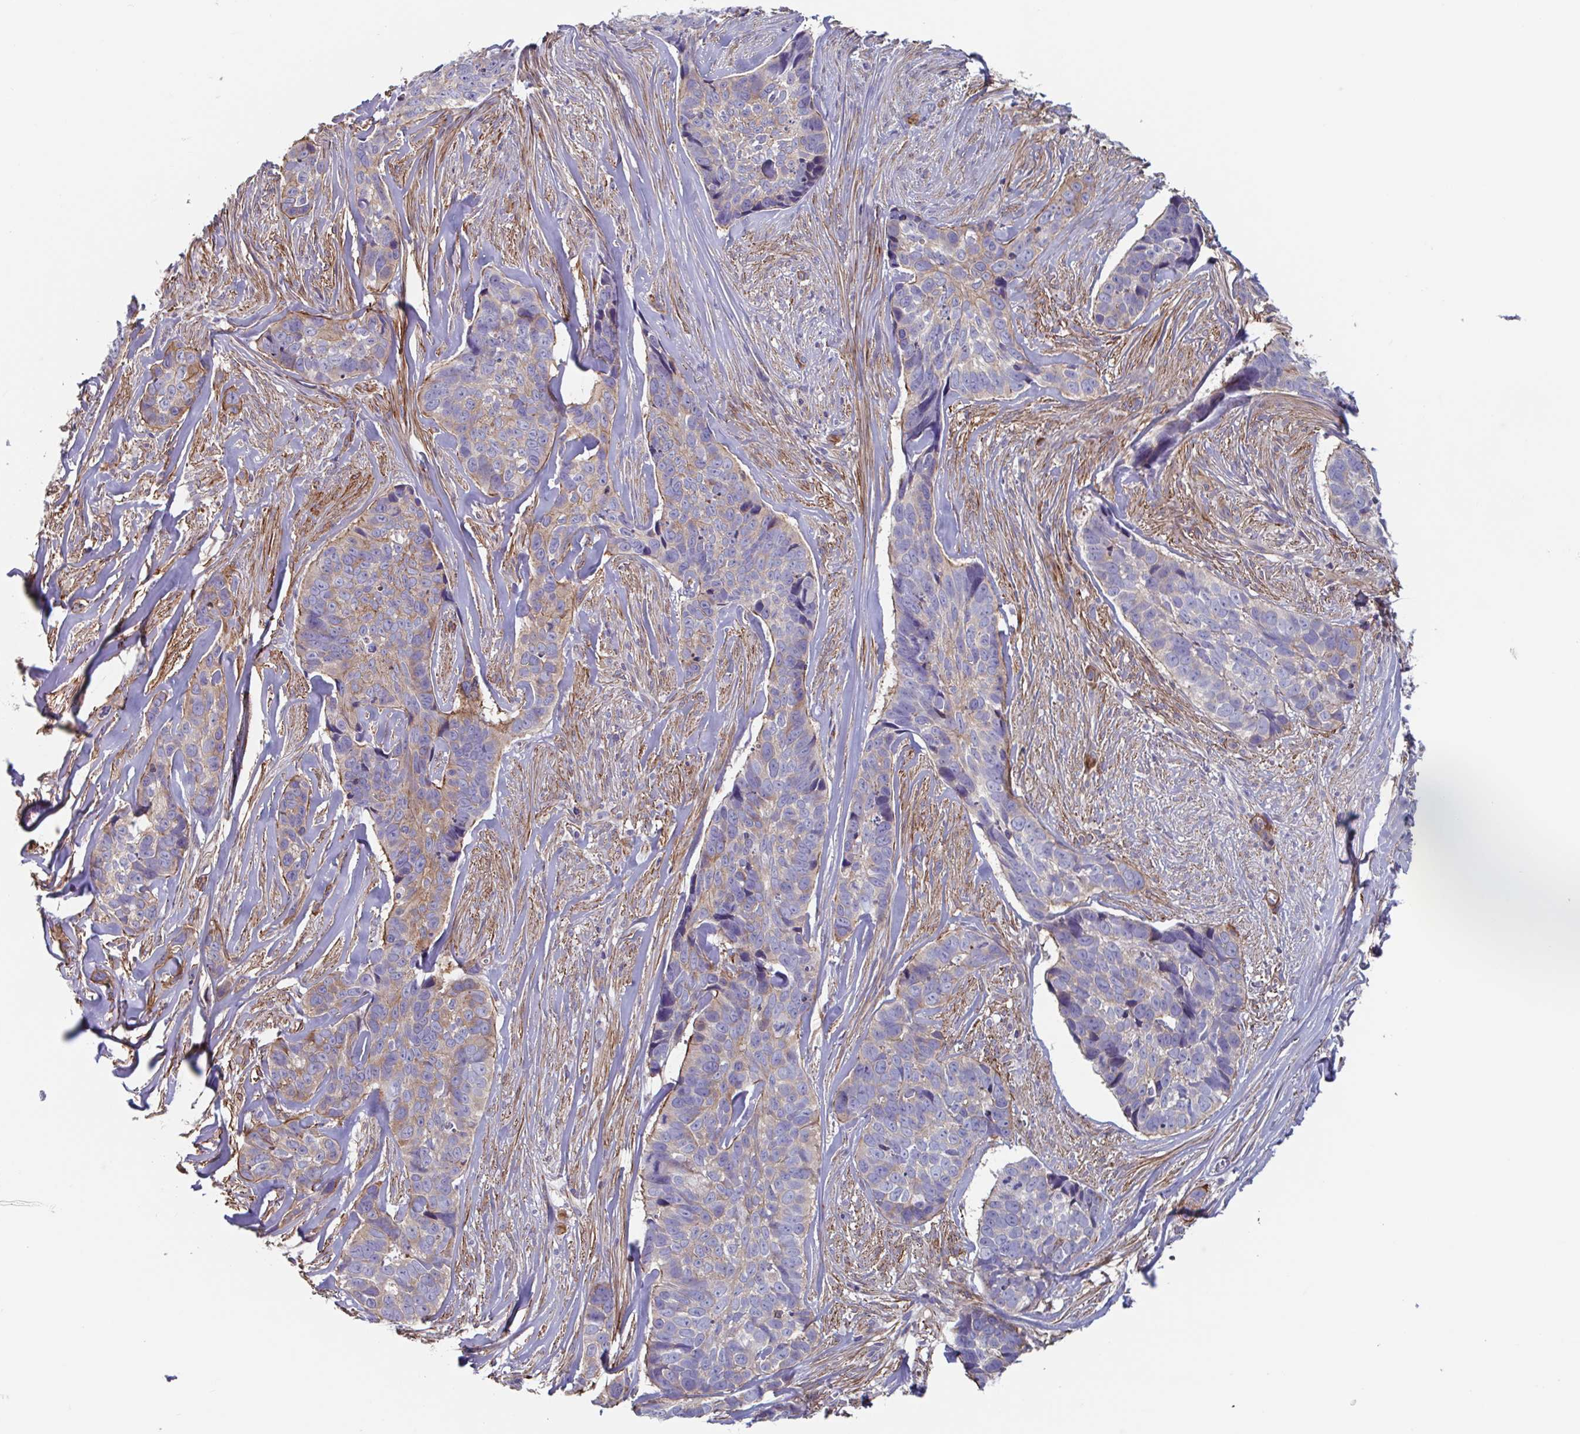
{"staining": {"intensity": "moderate", "quantity": "25%-75%", "location": "cytoplasmic/membranous"}, "tissue": "skin cancer", "cell_type": "Tumor cells", "image_type": "cancer", "snomed": [{"axis": "morphology", "description": "Basal cell carcinoma"}, {"axis": "topography", "description": "Skin"}], "caption": "Moderate cytoplasmic/membranous expression for a protein is present in approximately 25%-75% of tumor cells of skin basal cell carcinoma using immunohistochemistry.", "gene": "SHISA7", "patient": {"sex": "female", "age": 82}}